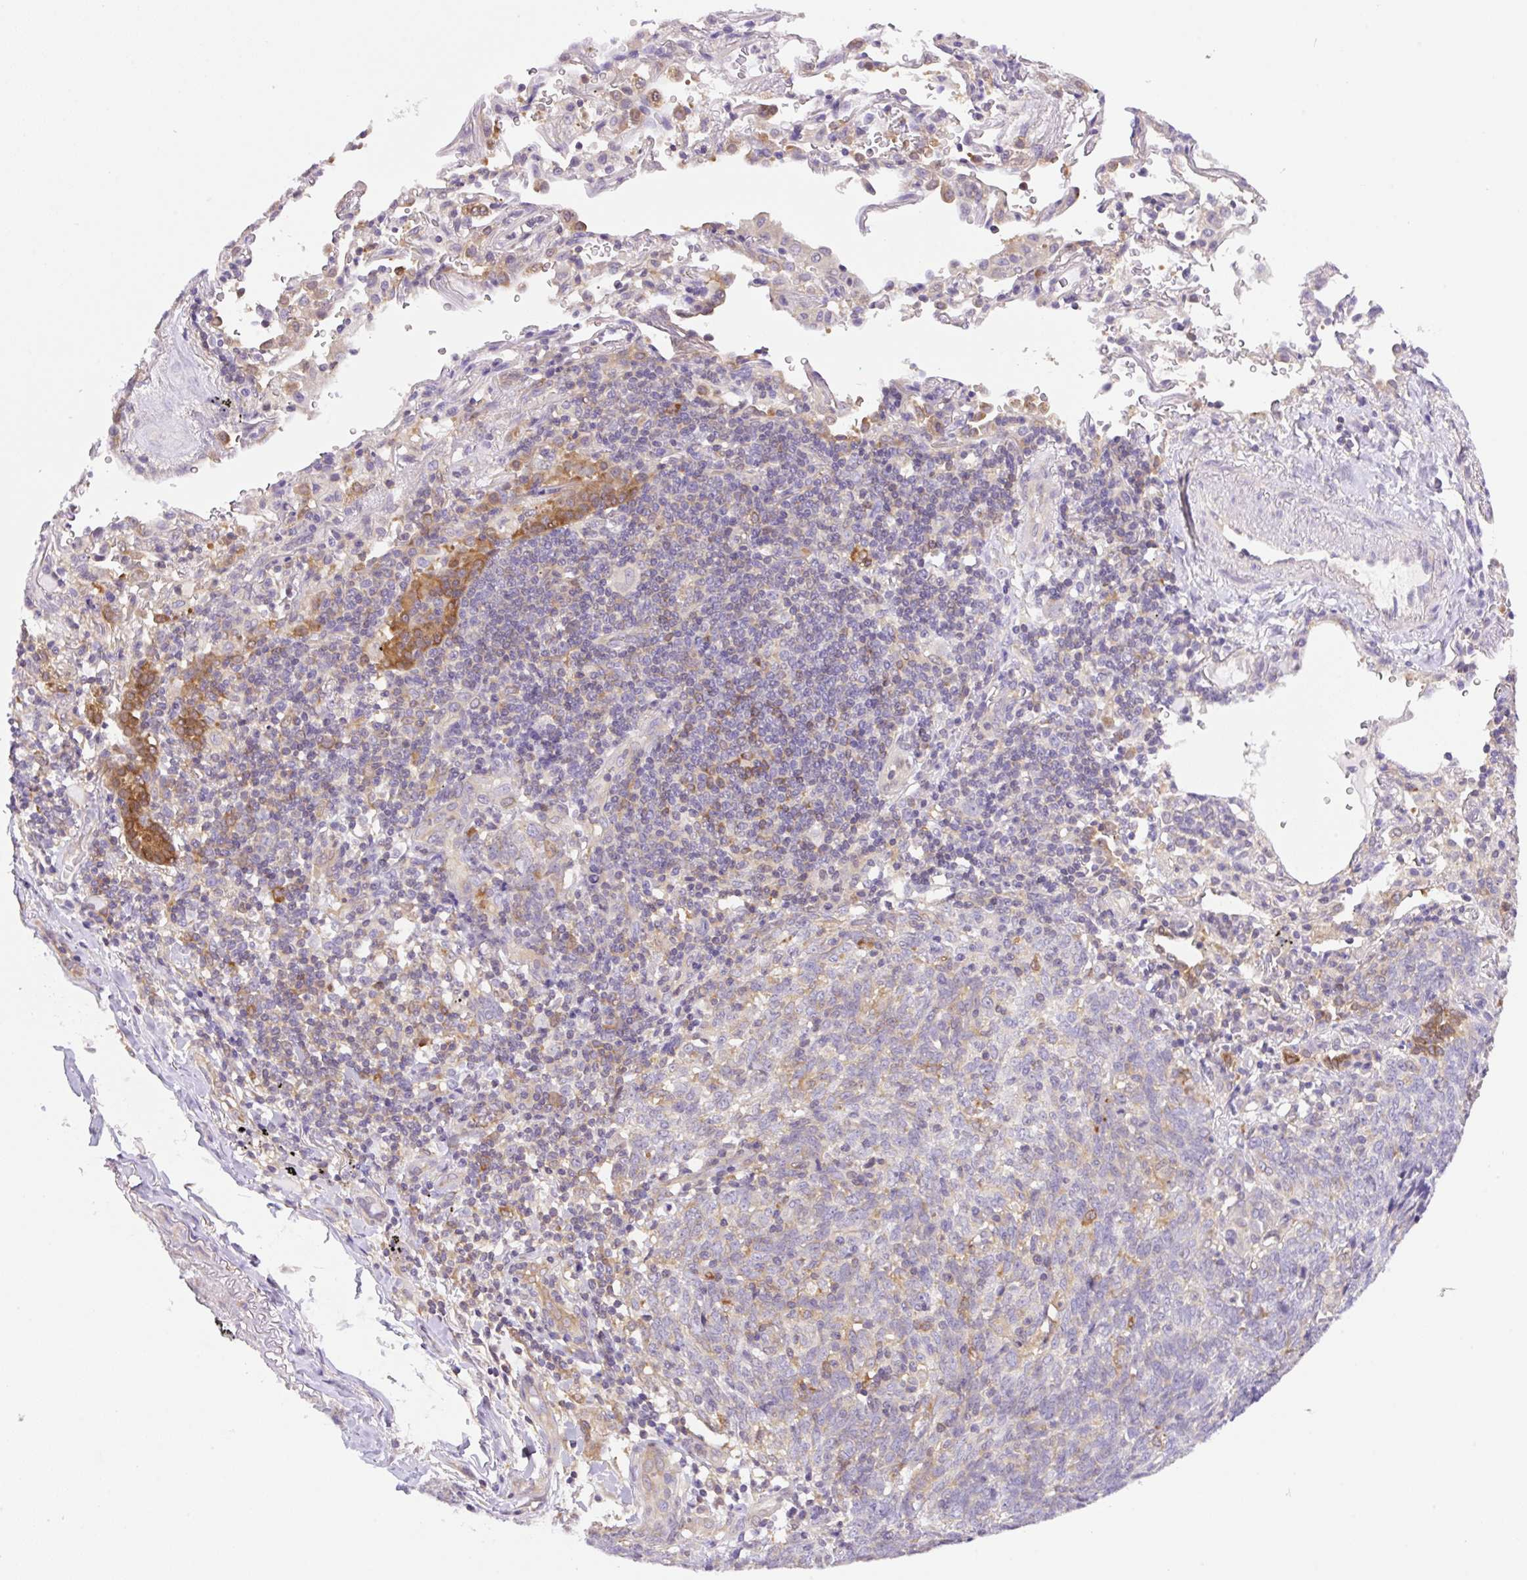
{"staining": {"intensity": "negative", "quantity": "none", "location": "none"}, "tissue": "lung cancer", "cell_type": "Tumor cells", "image_type": "cancer", "snomed": [{"axis": "morphology", "description": "Squamous cell carcinoma, NOS"}, {"axis": "topography", "description": "Lung"}], "caption": "Immunohistochemical staining of squamous cell carcinoma (lung) displays no significant positivity in tumor cells.", "gene": "CAMK2B", "patient": {"sex": "female", "age": 72}}